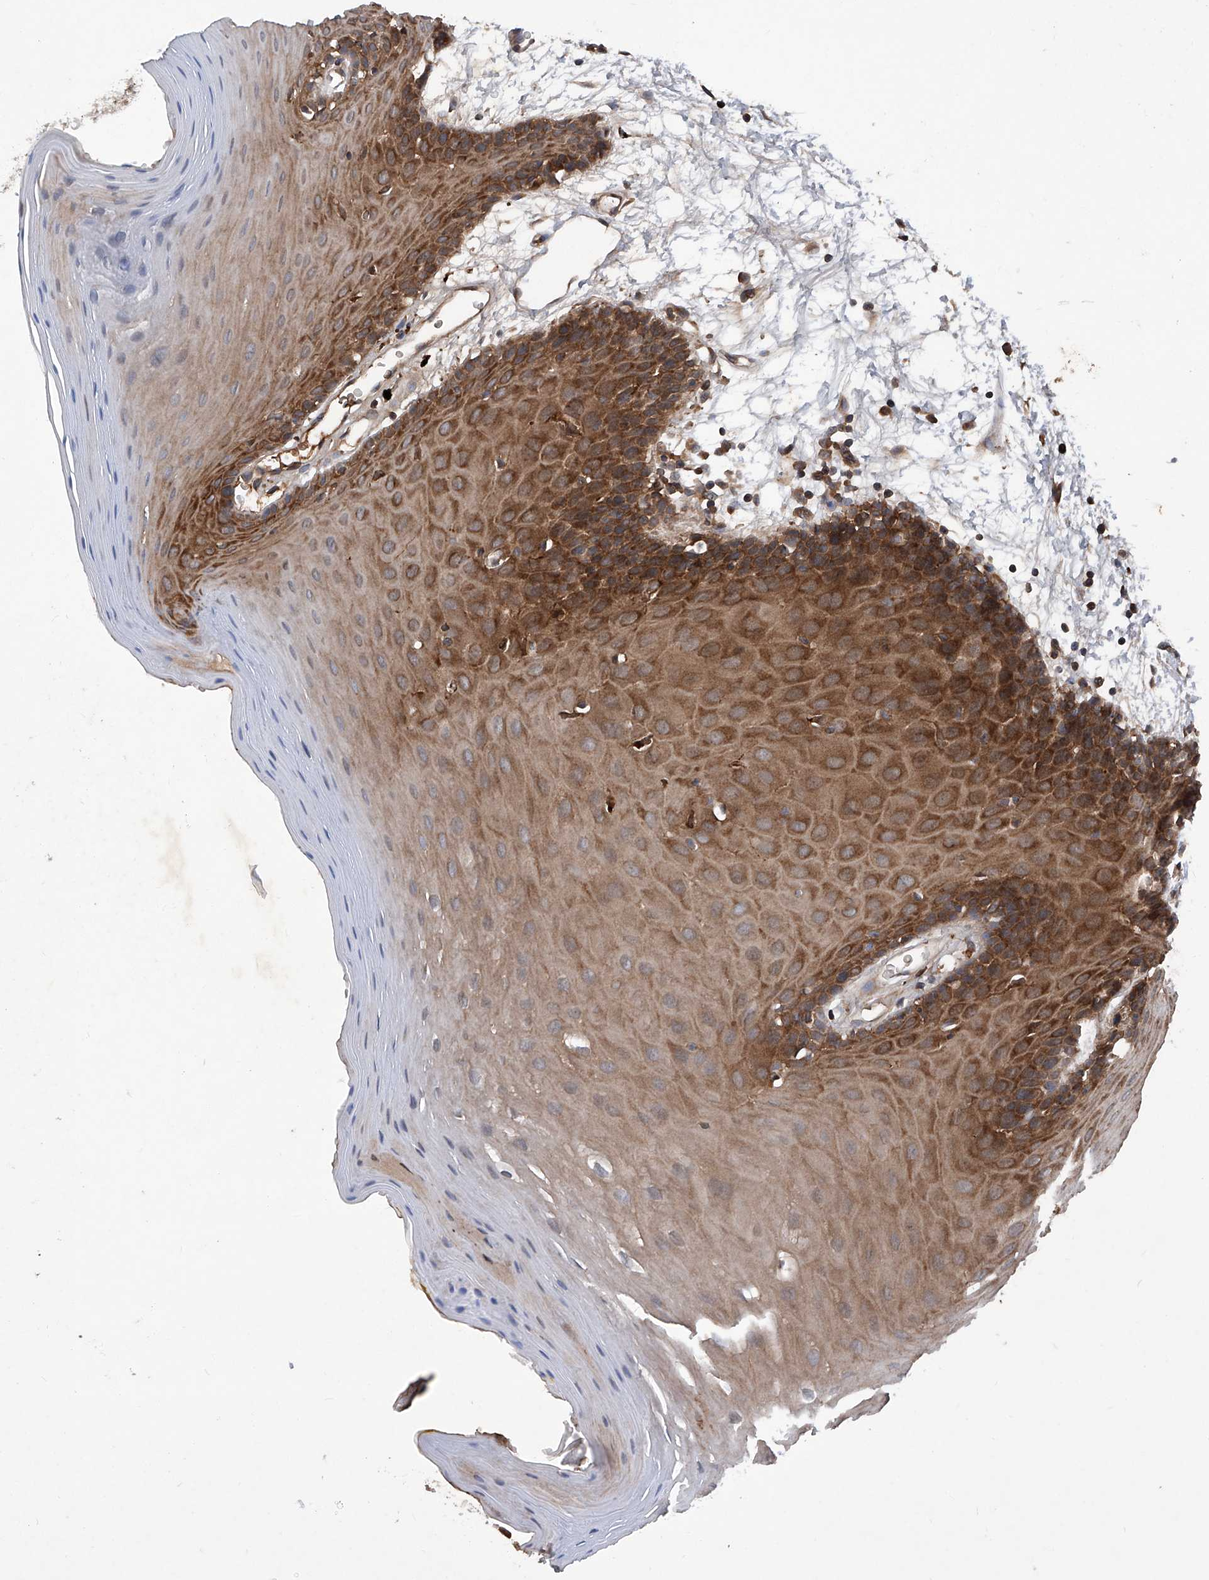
{"staining": {"intensity": "strong", "quantity": ">75%", "location": "cytoplasmic/membranous"}, "tissue": "oral mucosa", "cell_type": "Squamous epithelial cells", "image_type": "normal", "snomed": [{"axis": "morphology", "description": "Normal tissue, NOS"}, {"axis": "morphology", "description": "Squamous cell carcinoma, NOS"}, {"axis": "topography", "description": "Skeletal muscle"}, {"axis": "topography", "description": "Oral tissue"}, {"axis": "topography", "description": "Salivary gland"}, {"axis": "topography", "description": "Head-Neck"}], "caption": "This micrograph displays benign oral mucosa stained with IHC to label a protein in brown. The cytoplasmic/membranous of squamous epithelial cells show strong positivity for the protein. Nuclei are counter-stained blue.", "gene": "ASCC3", "patient": {"sex": "male", "age": 54}}